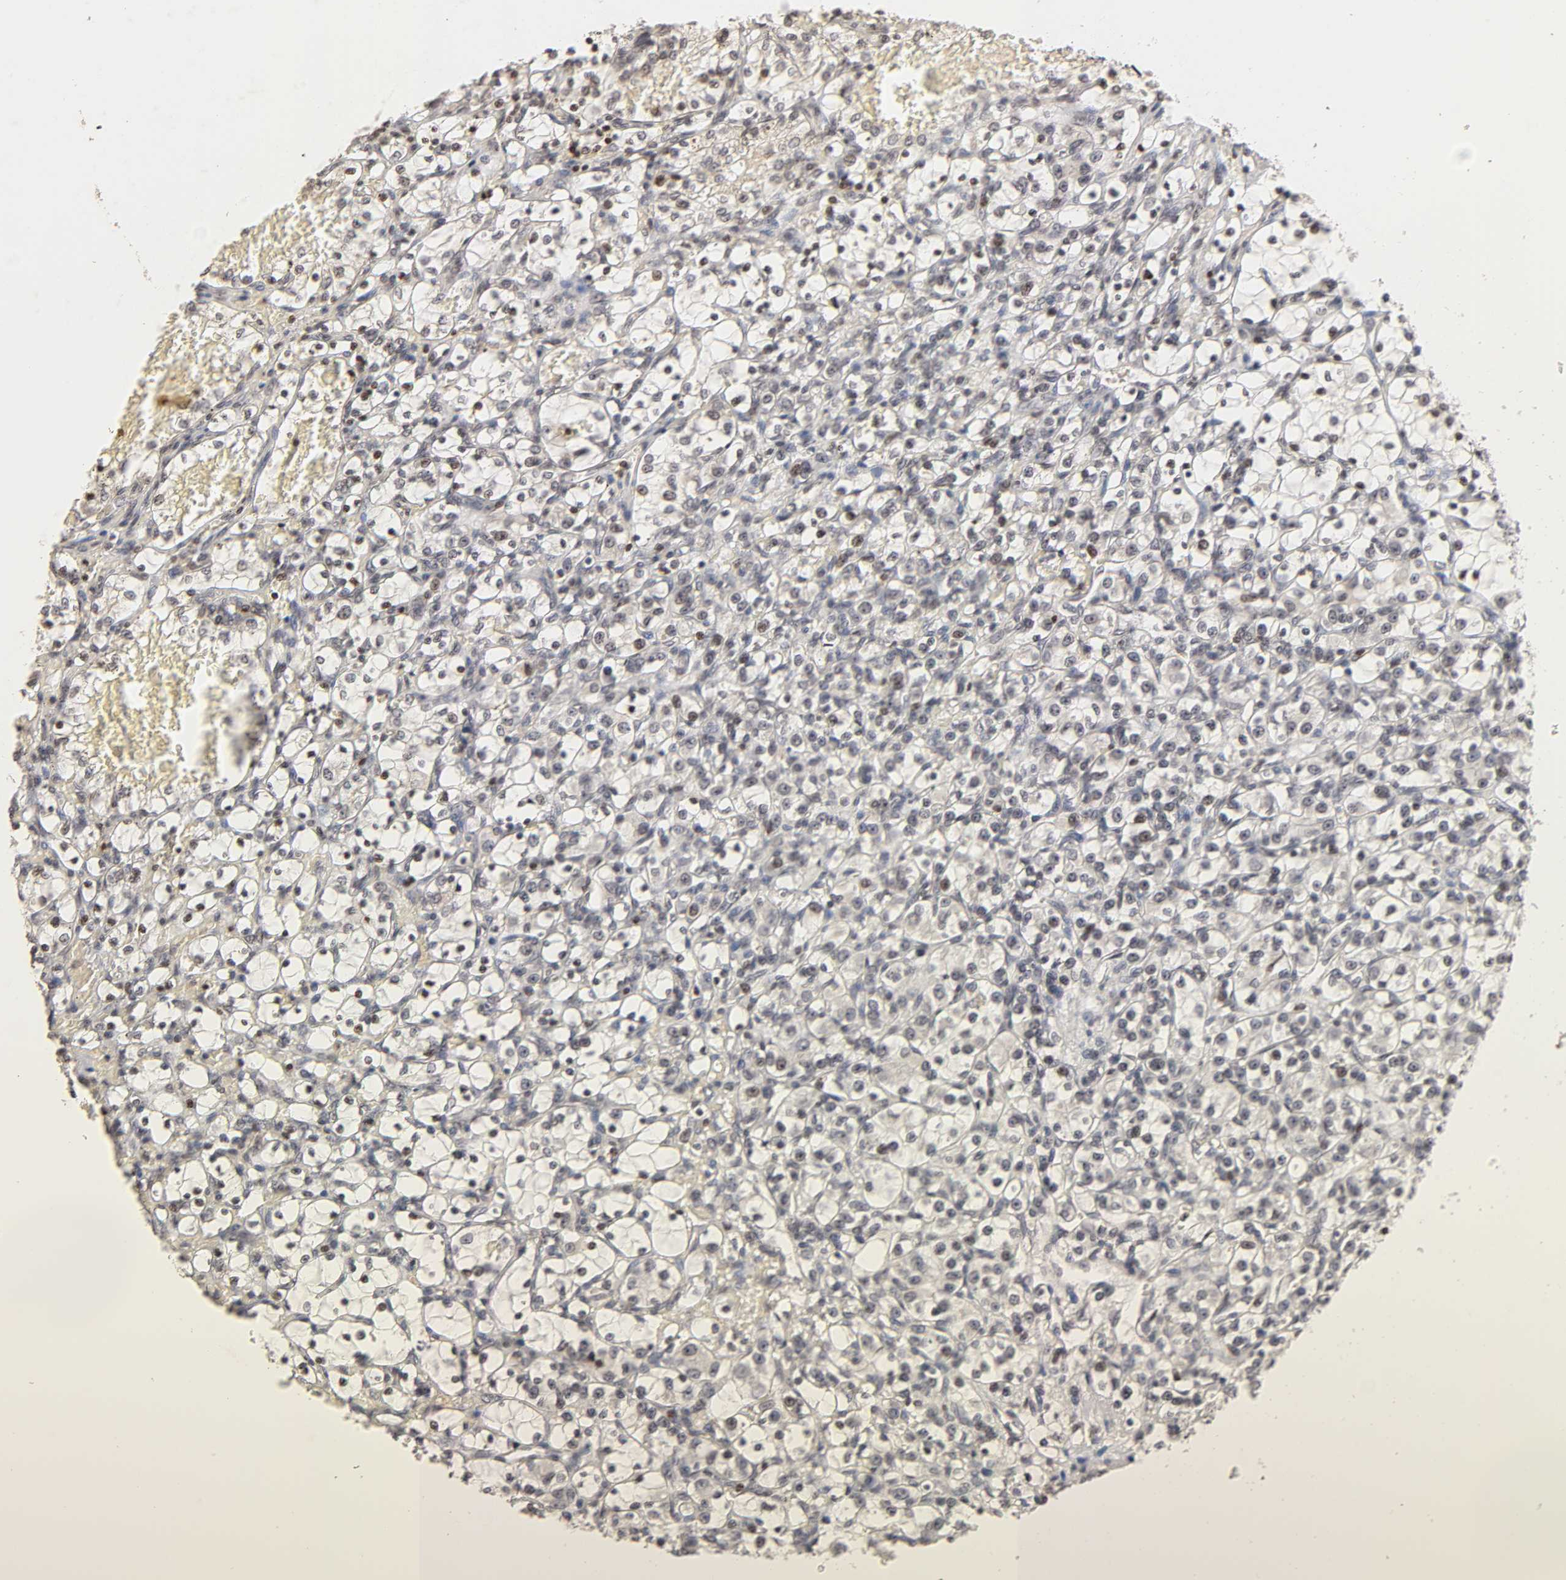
{"staining": {"intensity": "weak", "quantity": "<25%", "location": "nuclear"}, "tissue": "renal cancer", "cell_type": "Tumor cells", "image_type": "cancer", "snomed": [{"axis": "morphology", "description": "Adenocarcinoma, NOS"}, {"axis": "topography", "description": "Kidney"}], "caption": "Immunohistochemistry of human renal cancer (adenocarcinoma) exhibits no positivity in tumor cells.", "gene": "ZNF473", "patient": {"sex": "female", "age": 69}}